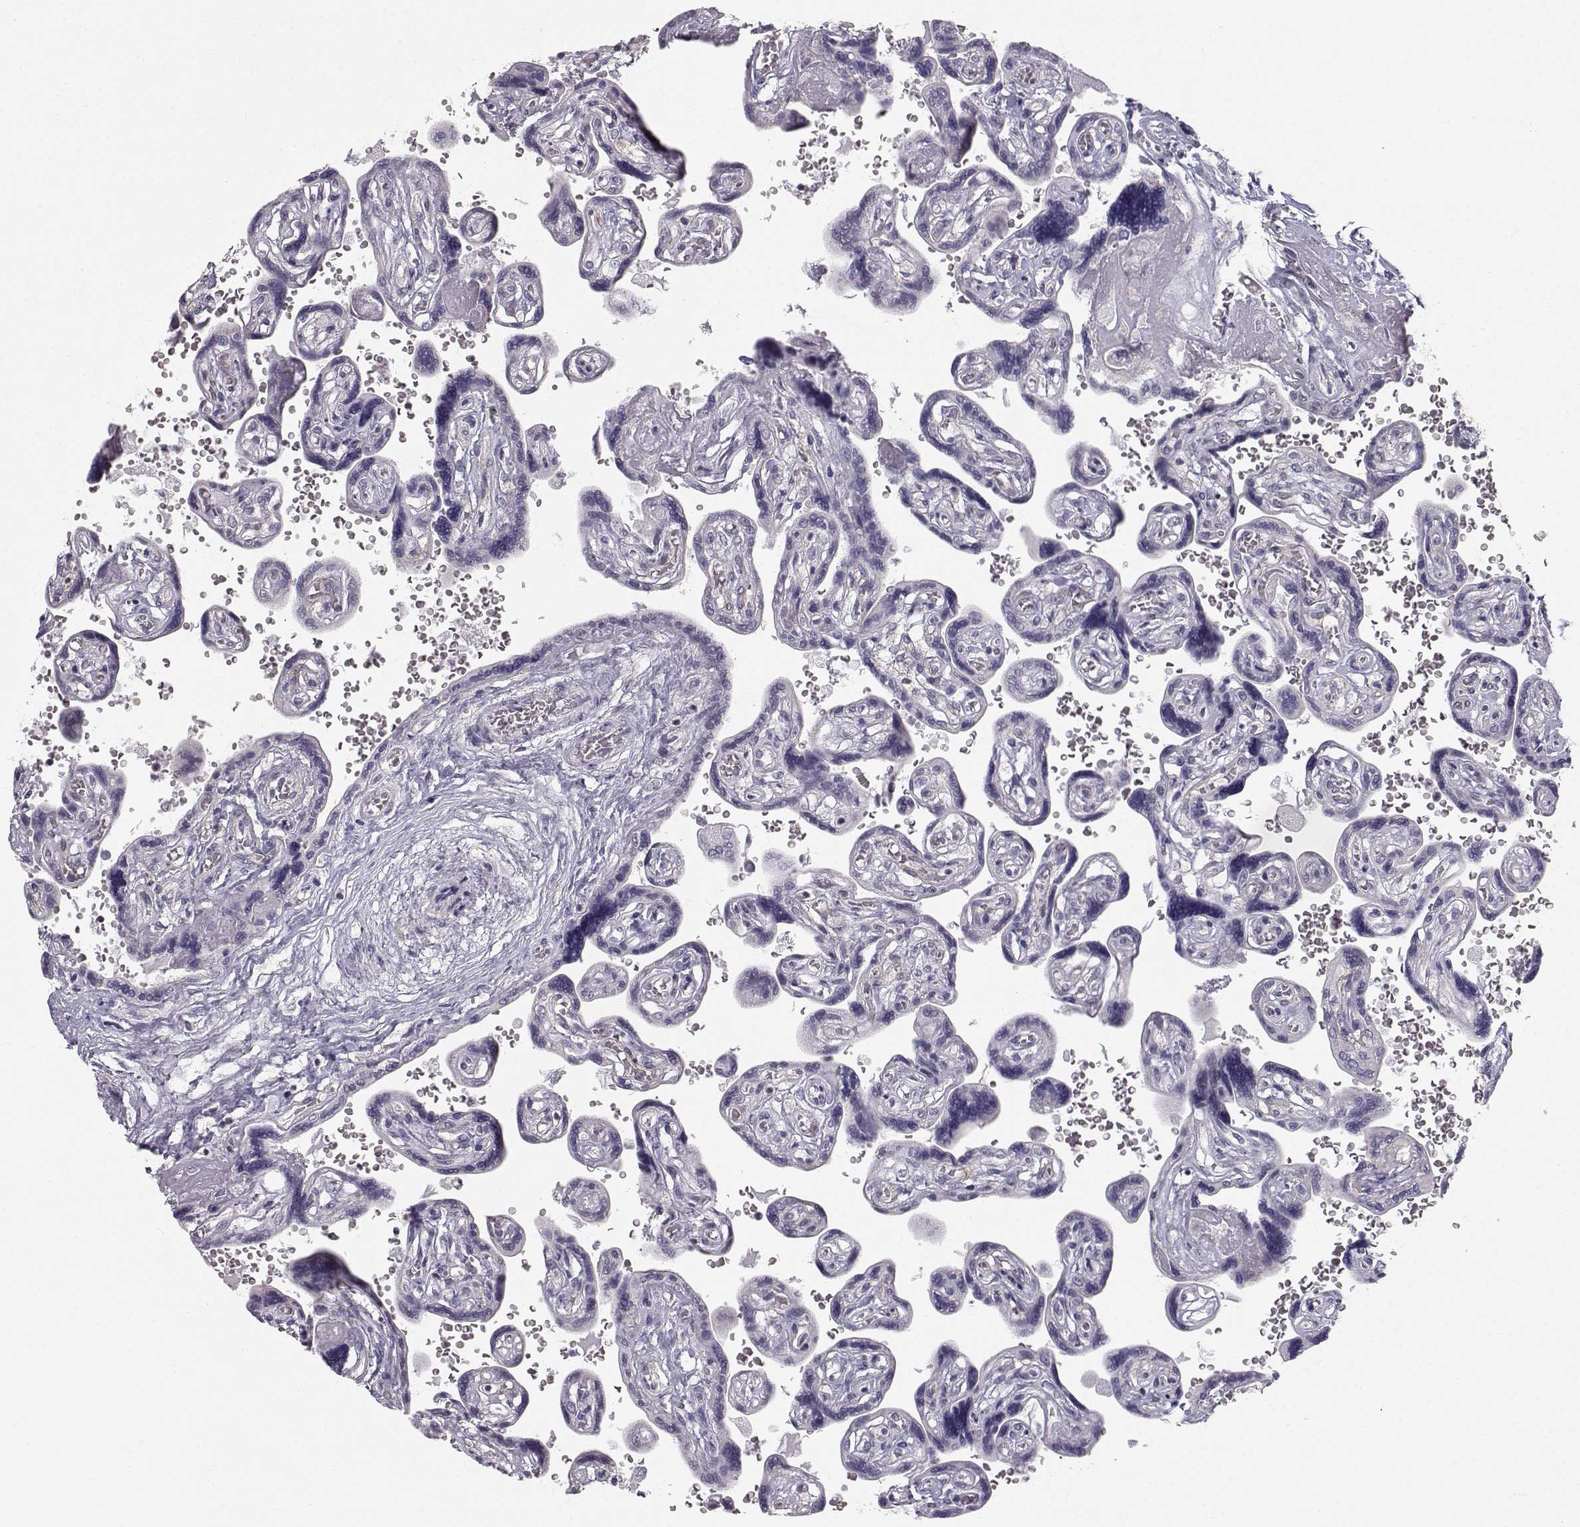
{"staining": {"intensity": "negative", "quantity": "none", "location": "none"}, "tissue": "placenta", "cell_type": "Decidual cells", "image_type": "normal", "snomed": [{"axis": "morphology", "description": "Normal tissue, NOS"}, {"axis": "topography", "description": "Placenta"}], "caption": "A high-resolution micrograph shows IHC staining of unremarkable placenta, which displays no significant expression in decidual cells.", "gene": "ZNF185", "patient": {"sex": "female", "age": 32}}